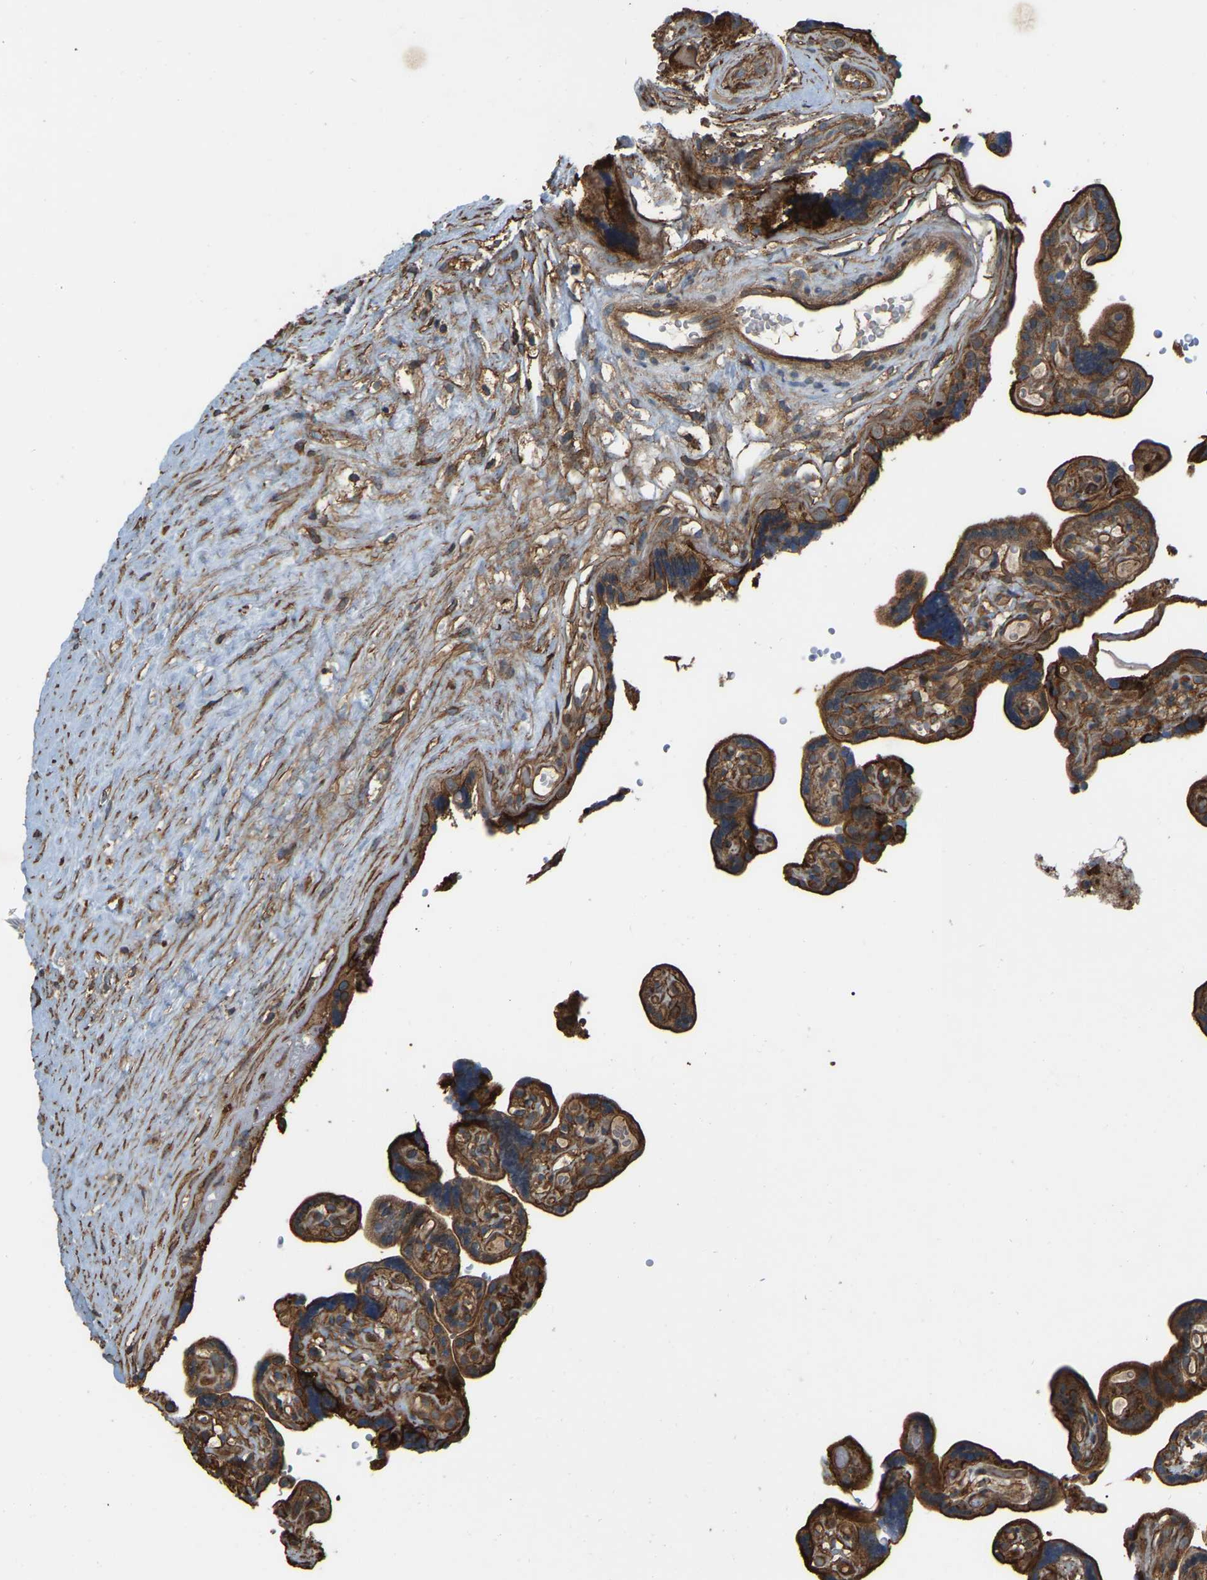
{"staining": {"intensity": "strong", "quantity": ">75%", "location": "cytoplasmic/membranous"}, "tissue": "placenta", "cell_type": "Decidual cells", "image_type": "normal", "snomed": [{"axis": "morphology", "description": "Normal tissue, NOS"}, {"axis": "topography", "description": "Placenta"}], "caption": "Immunohistochemistry micrograph of benign placenta stained for a protein (brown), which shows high levels of strong cytoplasmic/membranous positivity in approximately >75% of decidual cells.", "gene": "SAMD9L", "patient": {"sex": "female", "age": 30}}